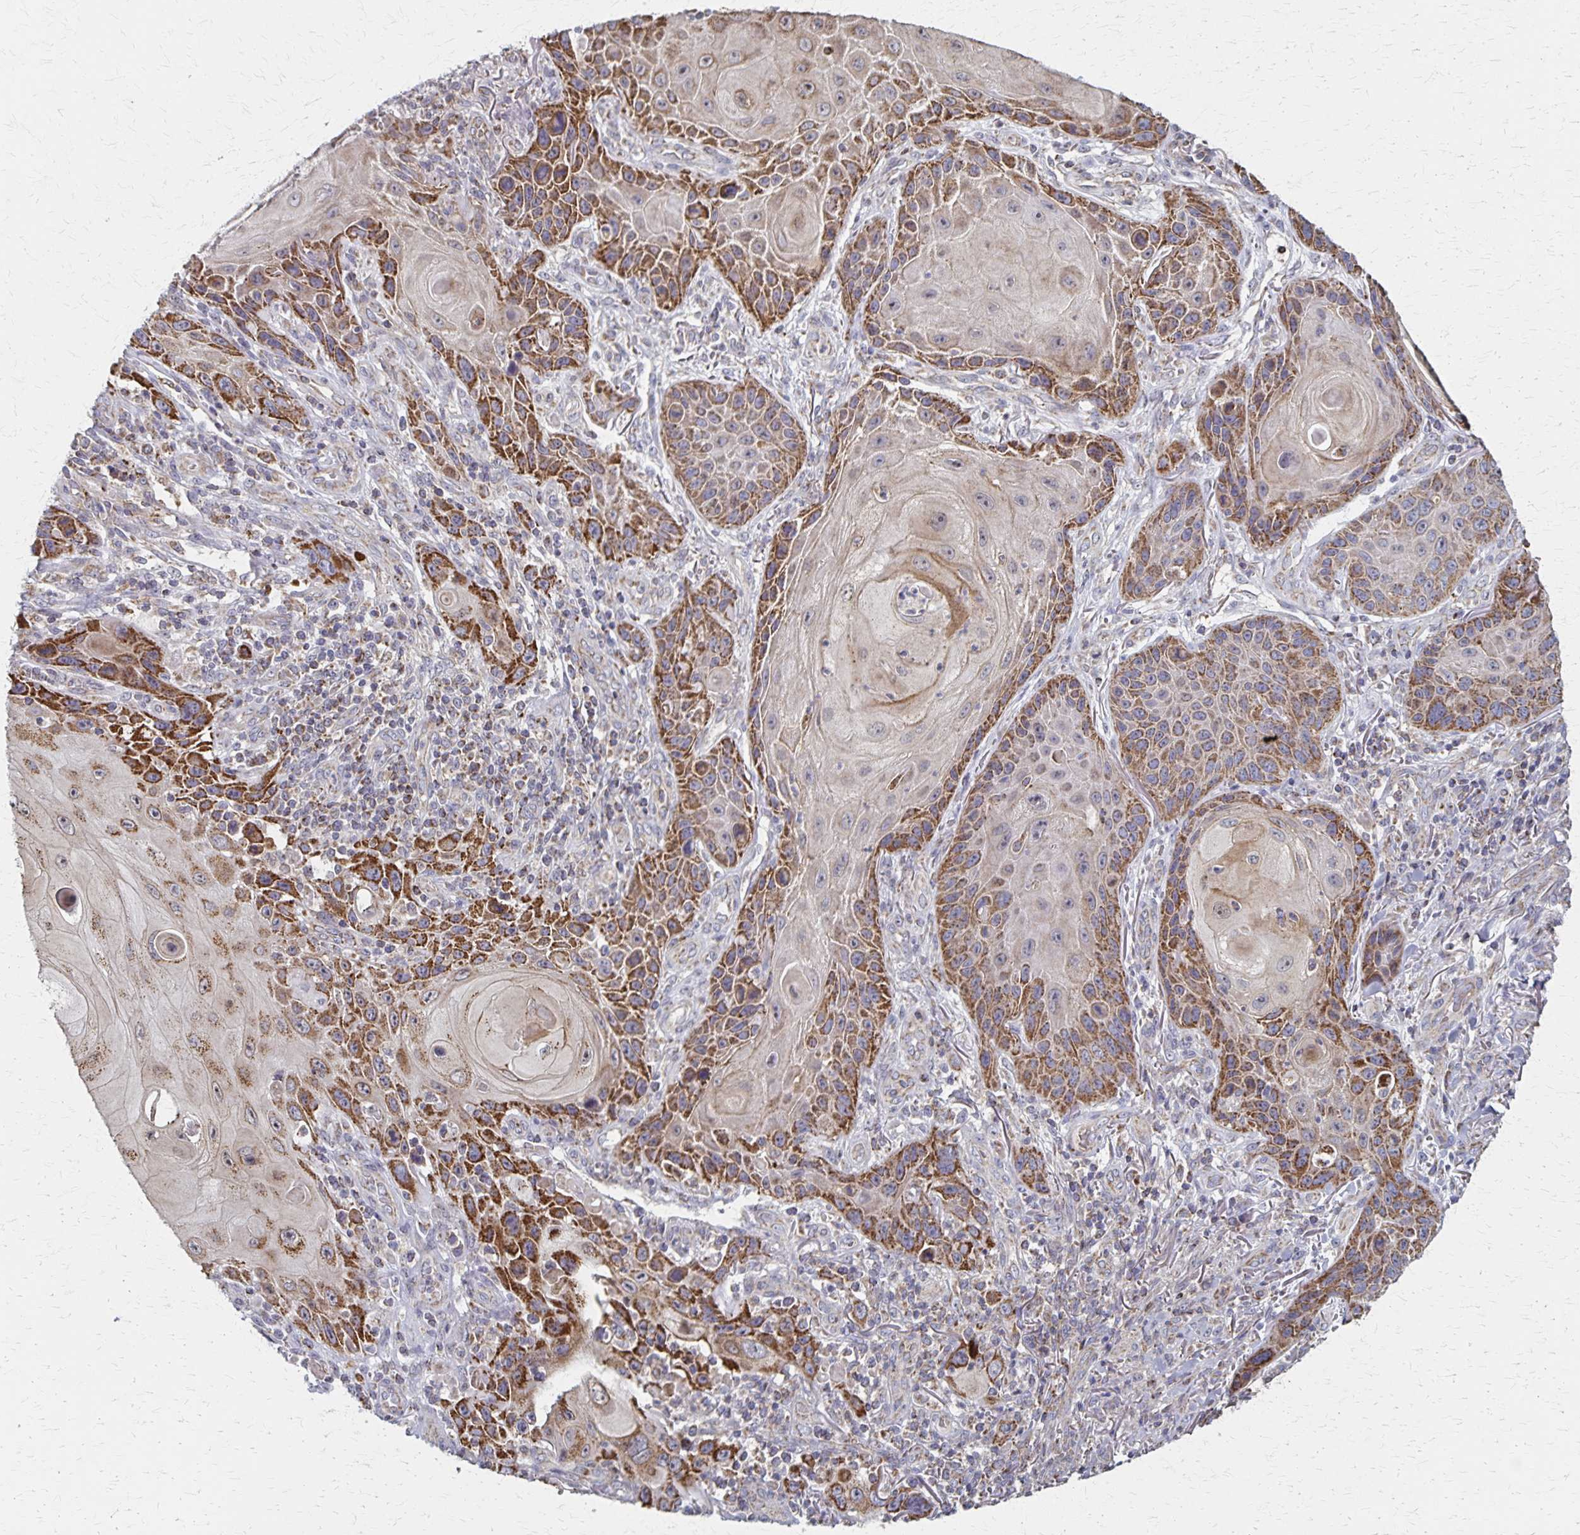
{"staining": {"intensity": "strong", "quantity": ">75%", "location": "cytoplasmic/membranous"}, "tissue": "skin cancer", "cell_type": "Tumor cells", "image_type": "cancer", "snomed": [{"axis": "morphology", "description": "Squamous cell carcinoma, NOS"}, {"axis": "topography", "description": "Skin"}], "caption": "Protein expression analysis of skin cancer (squamous cell carcinoma) displays strong cytoplasmic/membranous expression in approximately >75% of tumor cells. (IHC, brightfield microscopy, high magnification).", "gene": "DYRK4", "patient": {"sex": "female", "age": 94}}